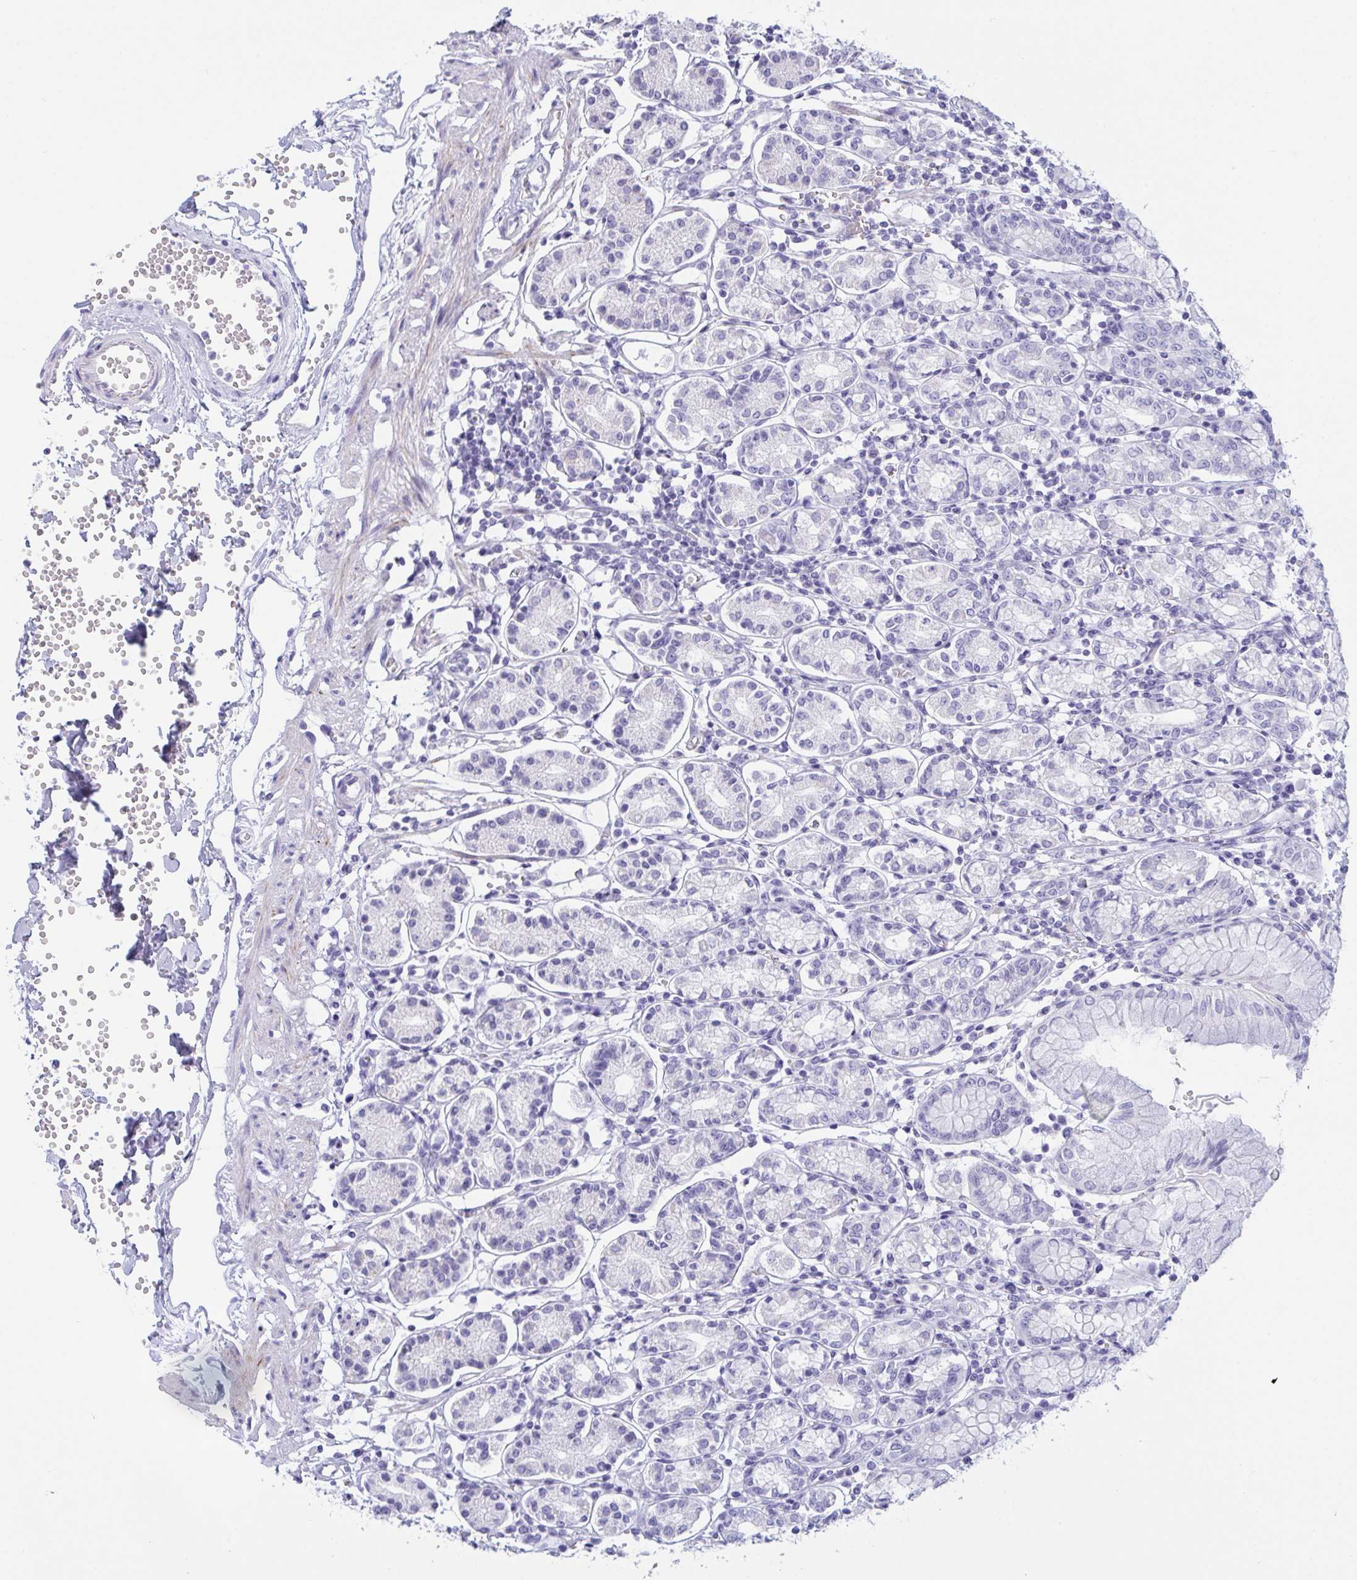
{"staining": {"intensity": "negative", "quantity": "none", "location": "none"}, "tissue": "stomach", "cell_type": "Glandular cells", "image_type": "normal", "snomed": [{"axis": "morphology", "description": "Normal tissue, NOS"}, {"axis": "topography", "description": "Stomach"}], "caption": "This is an IHC photomicrograph of benign human stomach. There is no positivity in glandular cells.", "gene": "OXLD1", "patient": {"sex": "female", "age": 62}}